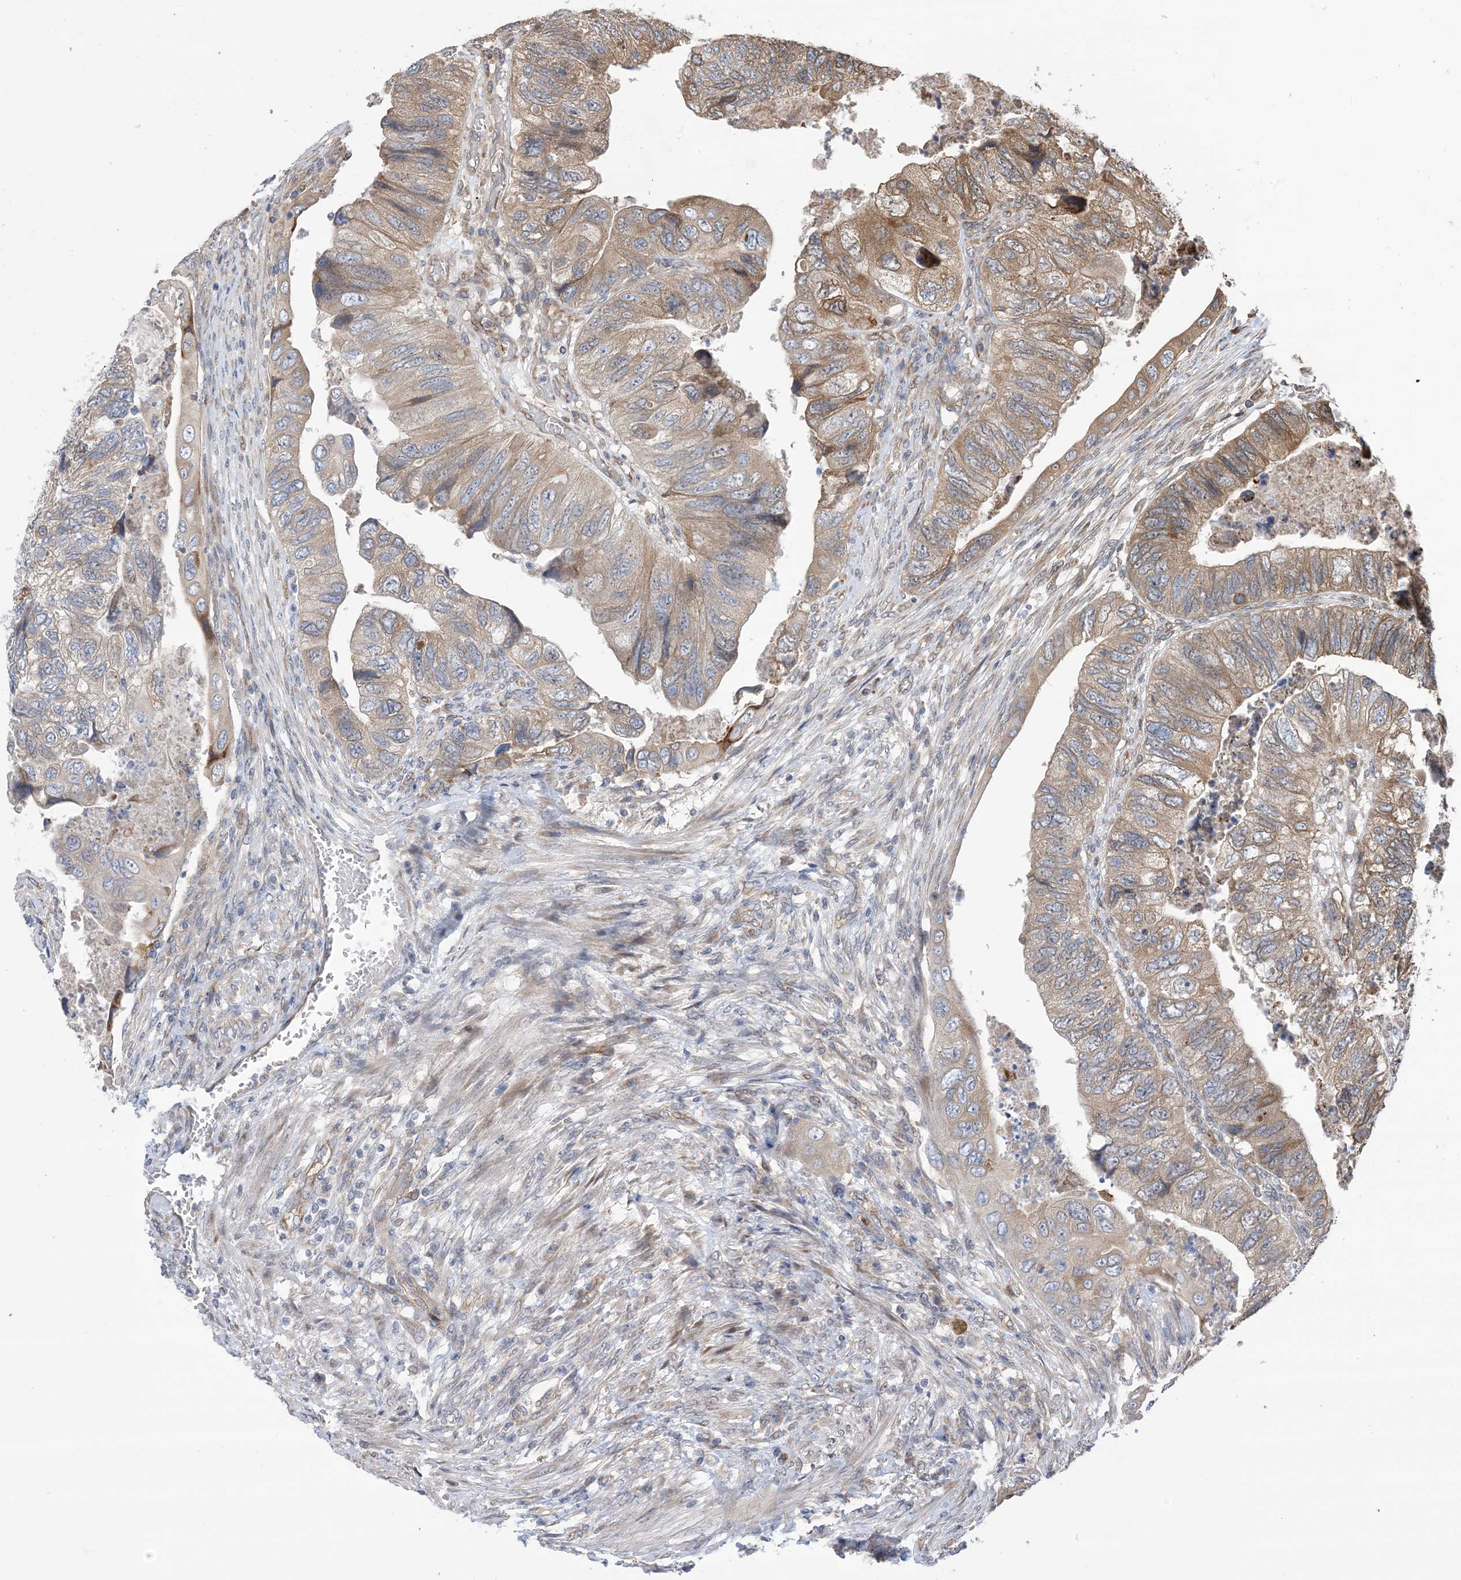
{"staining": {"intensity": "moderate", "quantity": "25%-75%", "location": "cytoplasmic/membranous"}, "tissue": "colorectal cancer", "cell_type": "Tumor cells", "image_type": "cancer", "snomed": [{"axis": "morphology", "description": "Adenocarcinoma, NOS"}, {"axis": "topography", "description": "Rectum"}], "caption": "Colorectal cancer was stained to show a protein in brown. There is medium levels of moderate cytoplasmic/membranous positivity in approximately 25%-75% of tumor cells.", "gene": "CLEC16A", "patient": {"sex": "male", "age": 63}}